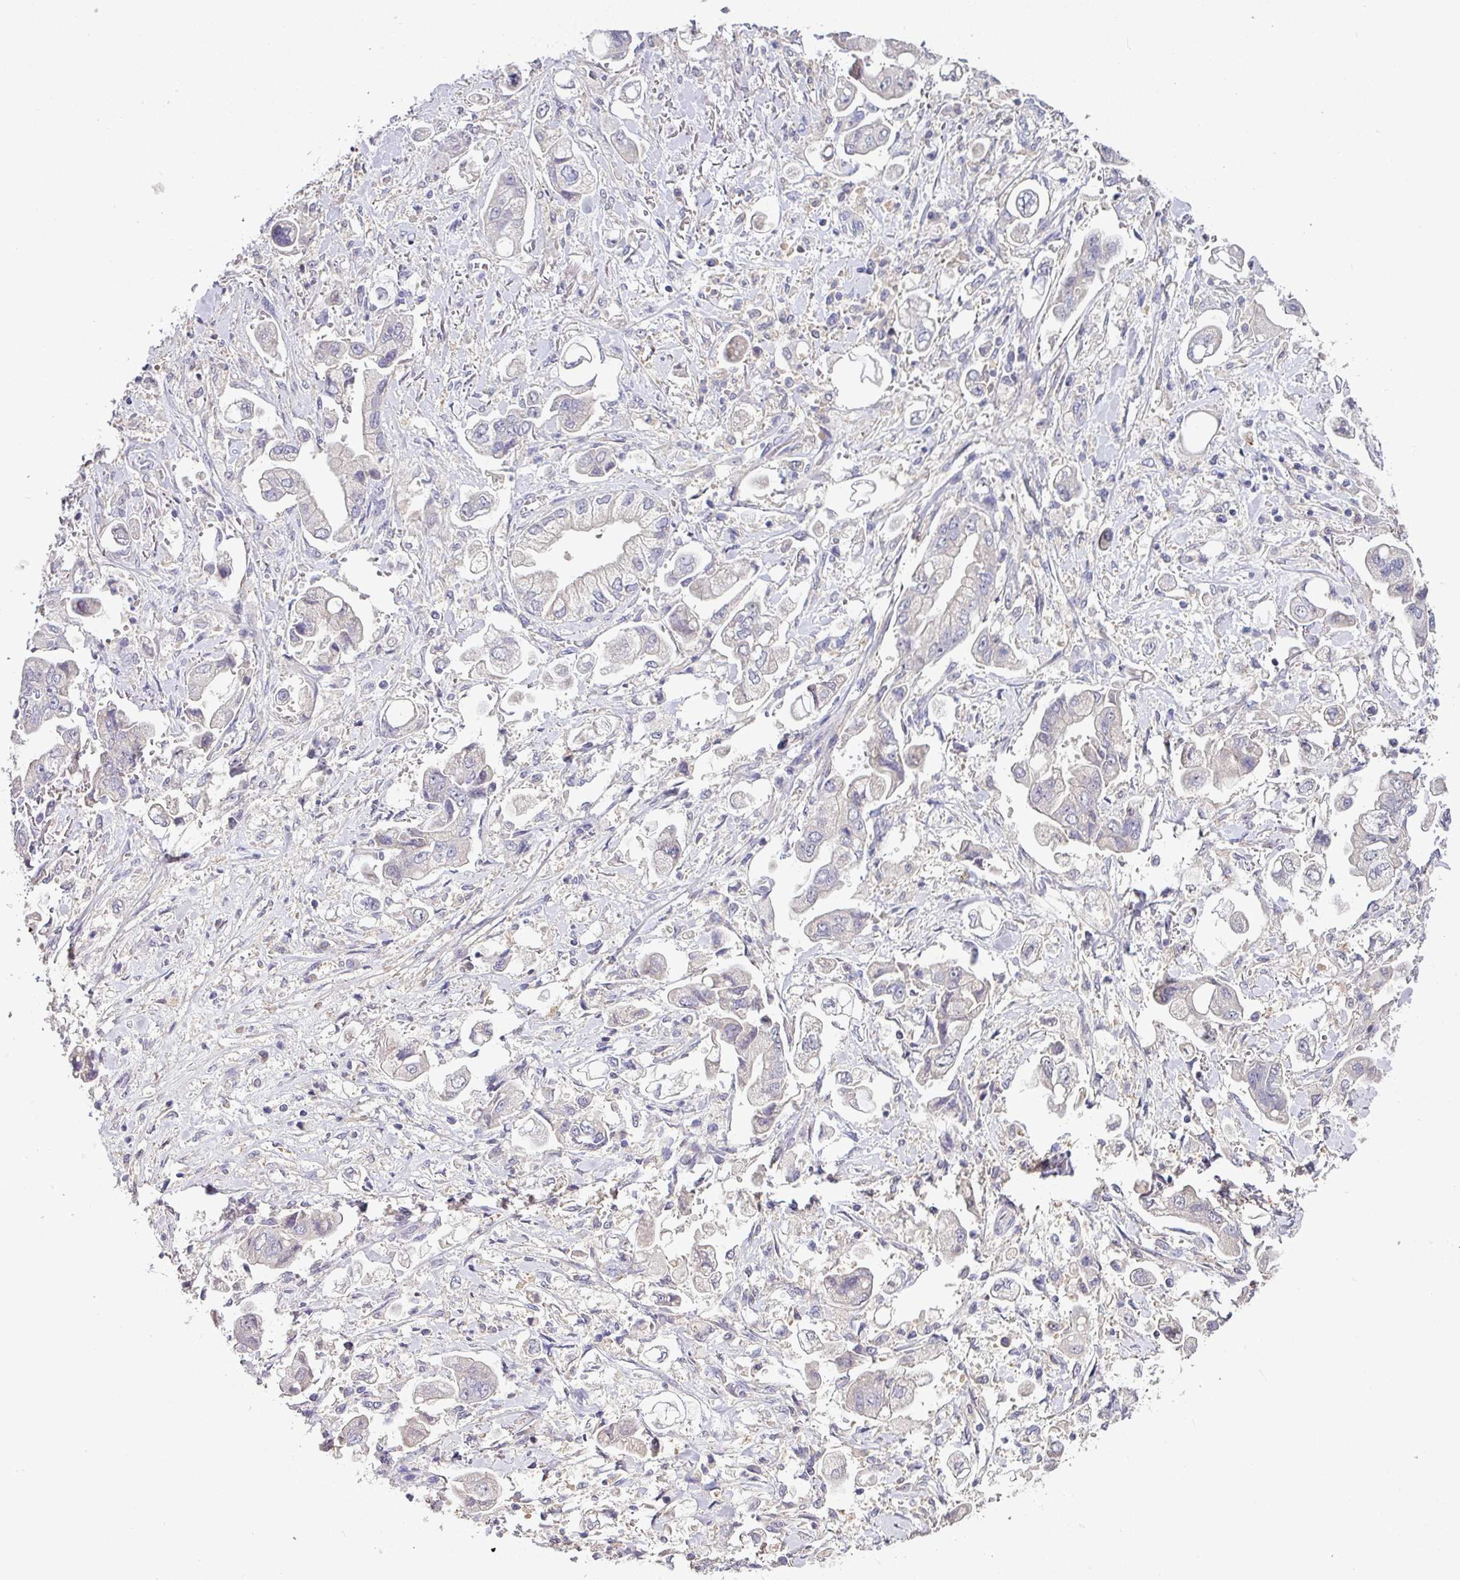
{"staining": {"intensity": "negative", "quantity": "none", "location": "none"}, "tissue": "stomach cancer", "cell_type": "Tumor cells", "image_type": "cancer", "snomed": [{"axis": "morphology", "description": "Adenocarcinoma, NOS"}, {"axis": "topography", "description": "Stomach"}], "caption": "Protein analysis of stomach adenocarcinoma exhibits no significant expression in tumor cells.", "gene": "AEBP2", "patient": {"sex": "male", "age": 62}}